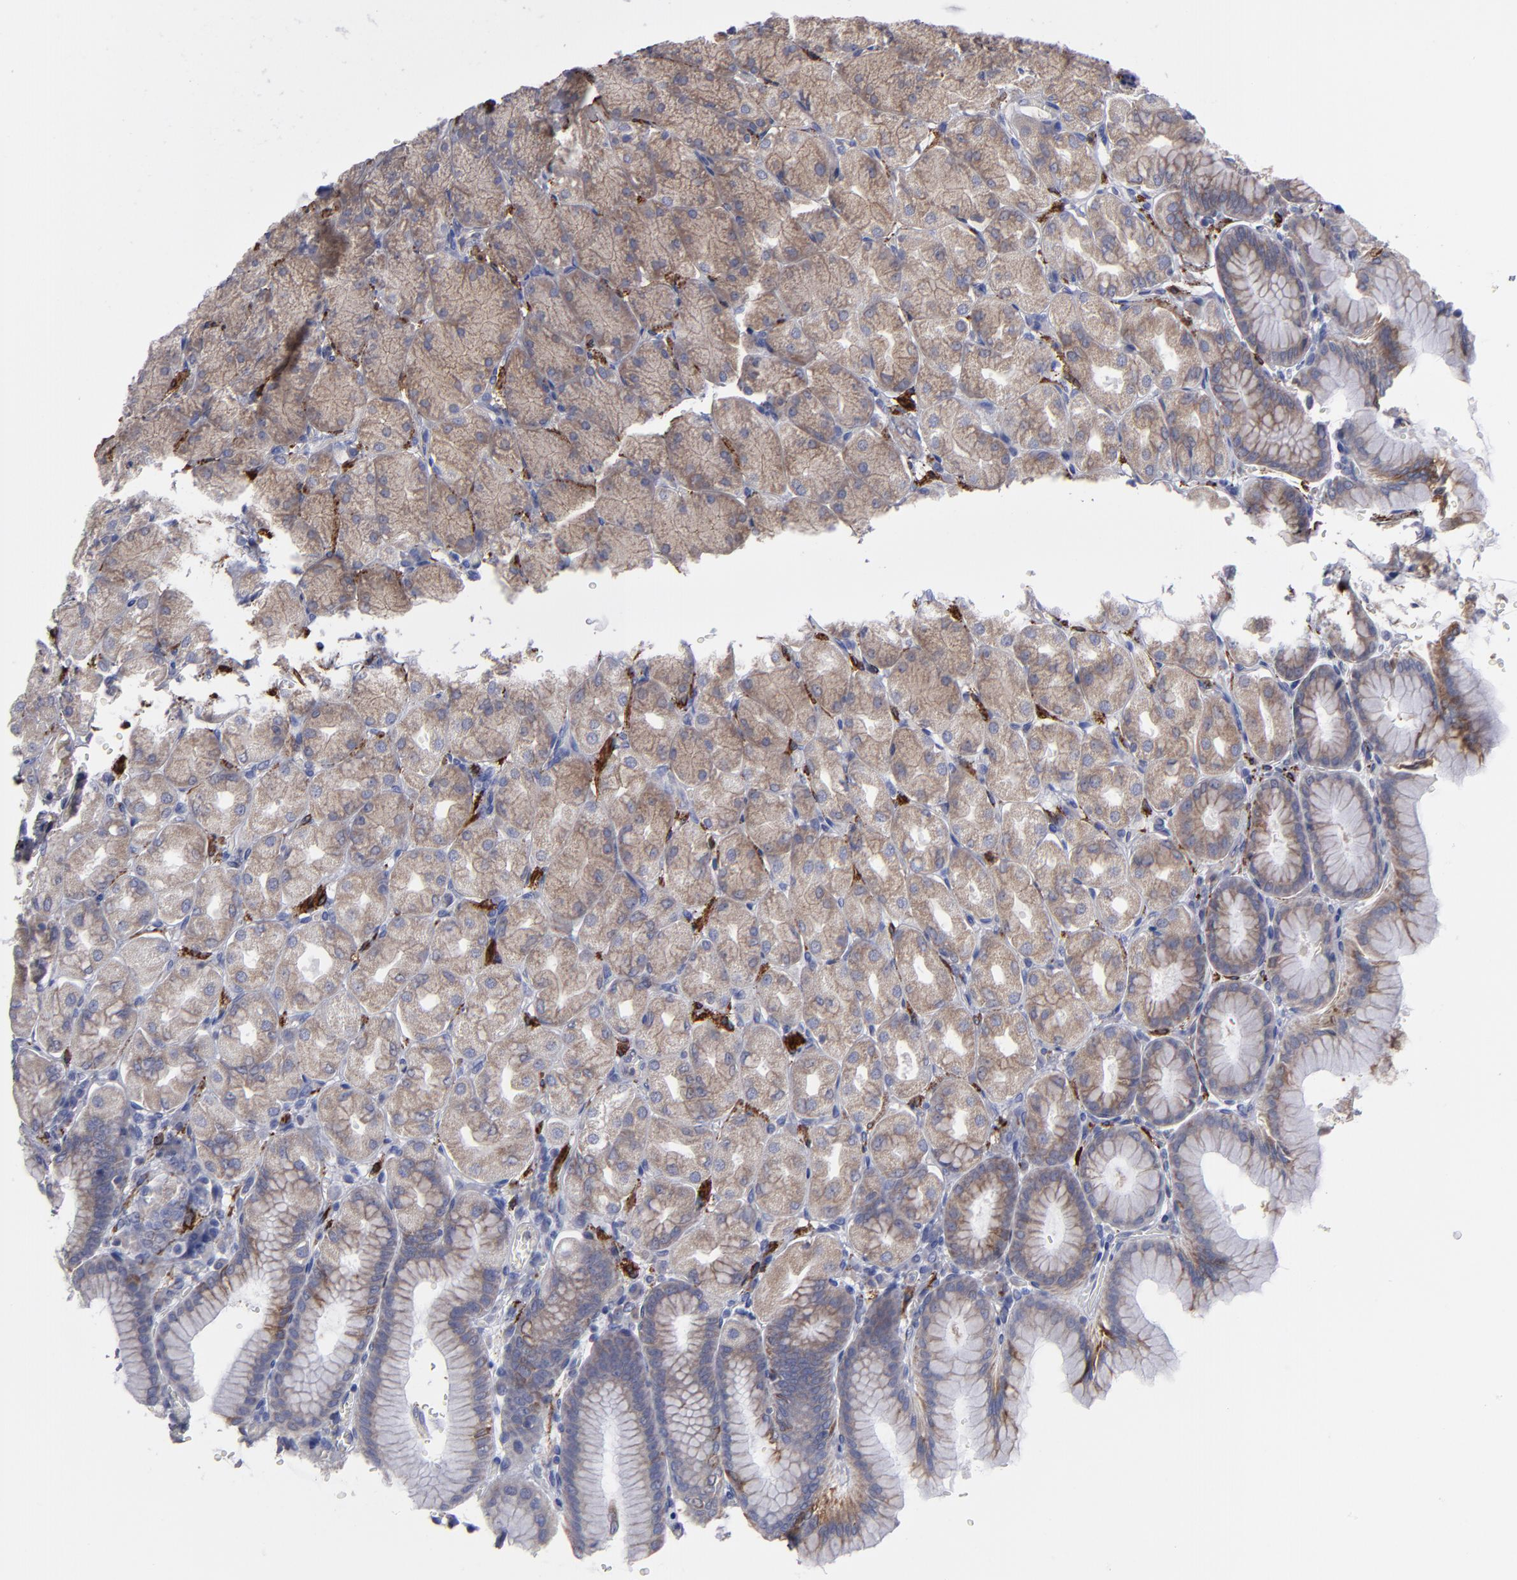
{"staining": {"intensity": "moderate", "quantity": ">75%", "location": "cytoplasmic/membranous"}, "tissue": "stomach", "cell_type": "Glandular cells", "image_type": "normal", "snomed": [{"axis": "morphology", "description": "Normal tissue, NOS"}, {"axis": "topography", "description": "Stomach, upper"}], "caption": "Immunohistochemical staining of benign stomach demonstrates >75% levels of moderate cytoplasmic/membranous protein expression in approximately >75% of glandular cells. (Brightfield microscopy of DAB IHC at high magnification).", "gene": "SLMAP", "patient": {"sex": "female", "age": 56}}